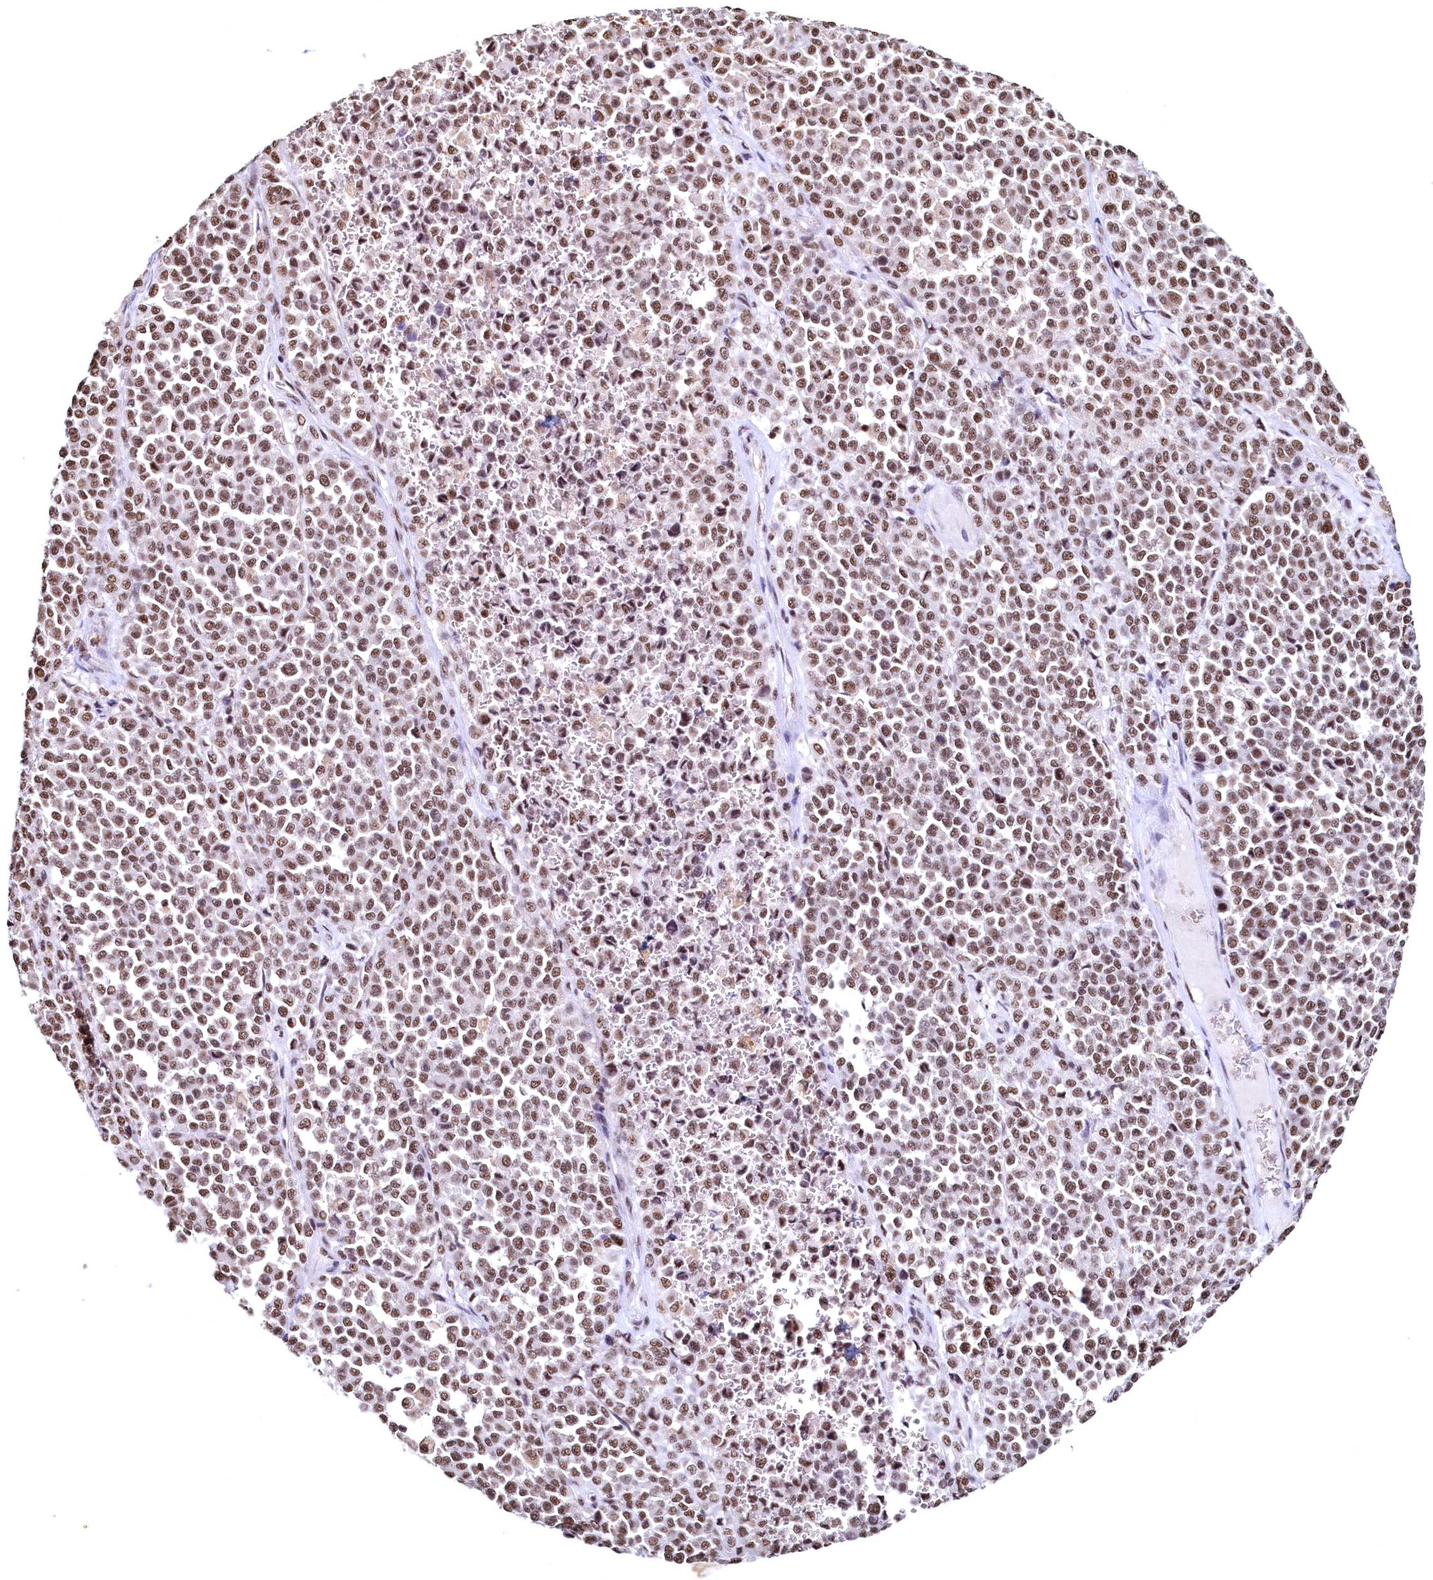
{"staining": {"intensity": "moderate", "quantity": ">75%", "location": "nuclear"}, "tissue": "melanoma", "cell_type": "Tumor cells", "image_type": "cancer", "snomed": [{"axis": "morphology", "description": "Malignant melanoma, Metastatic site"}, {"axis": "topography", "description": "Pancreas"}], "caption": "This micrograph reveals IHC staining of human melanoma, with medium moderate nuclear expression in about >75% of tumor cells.", "gene": "RSRC2", "patient": {"sex": "female", "age": 30}}